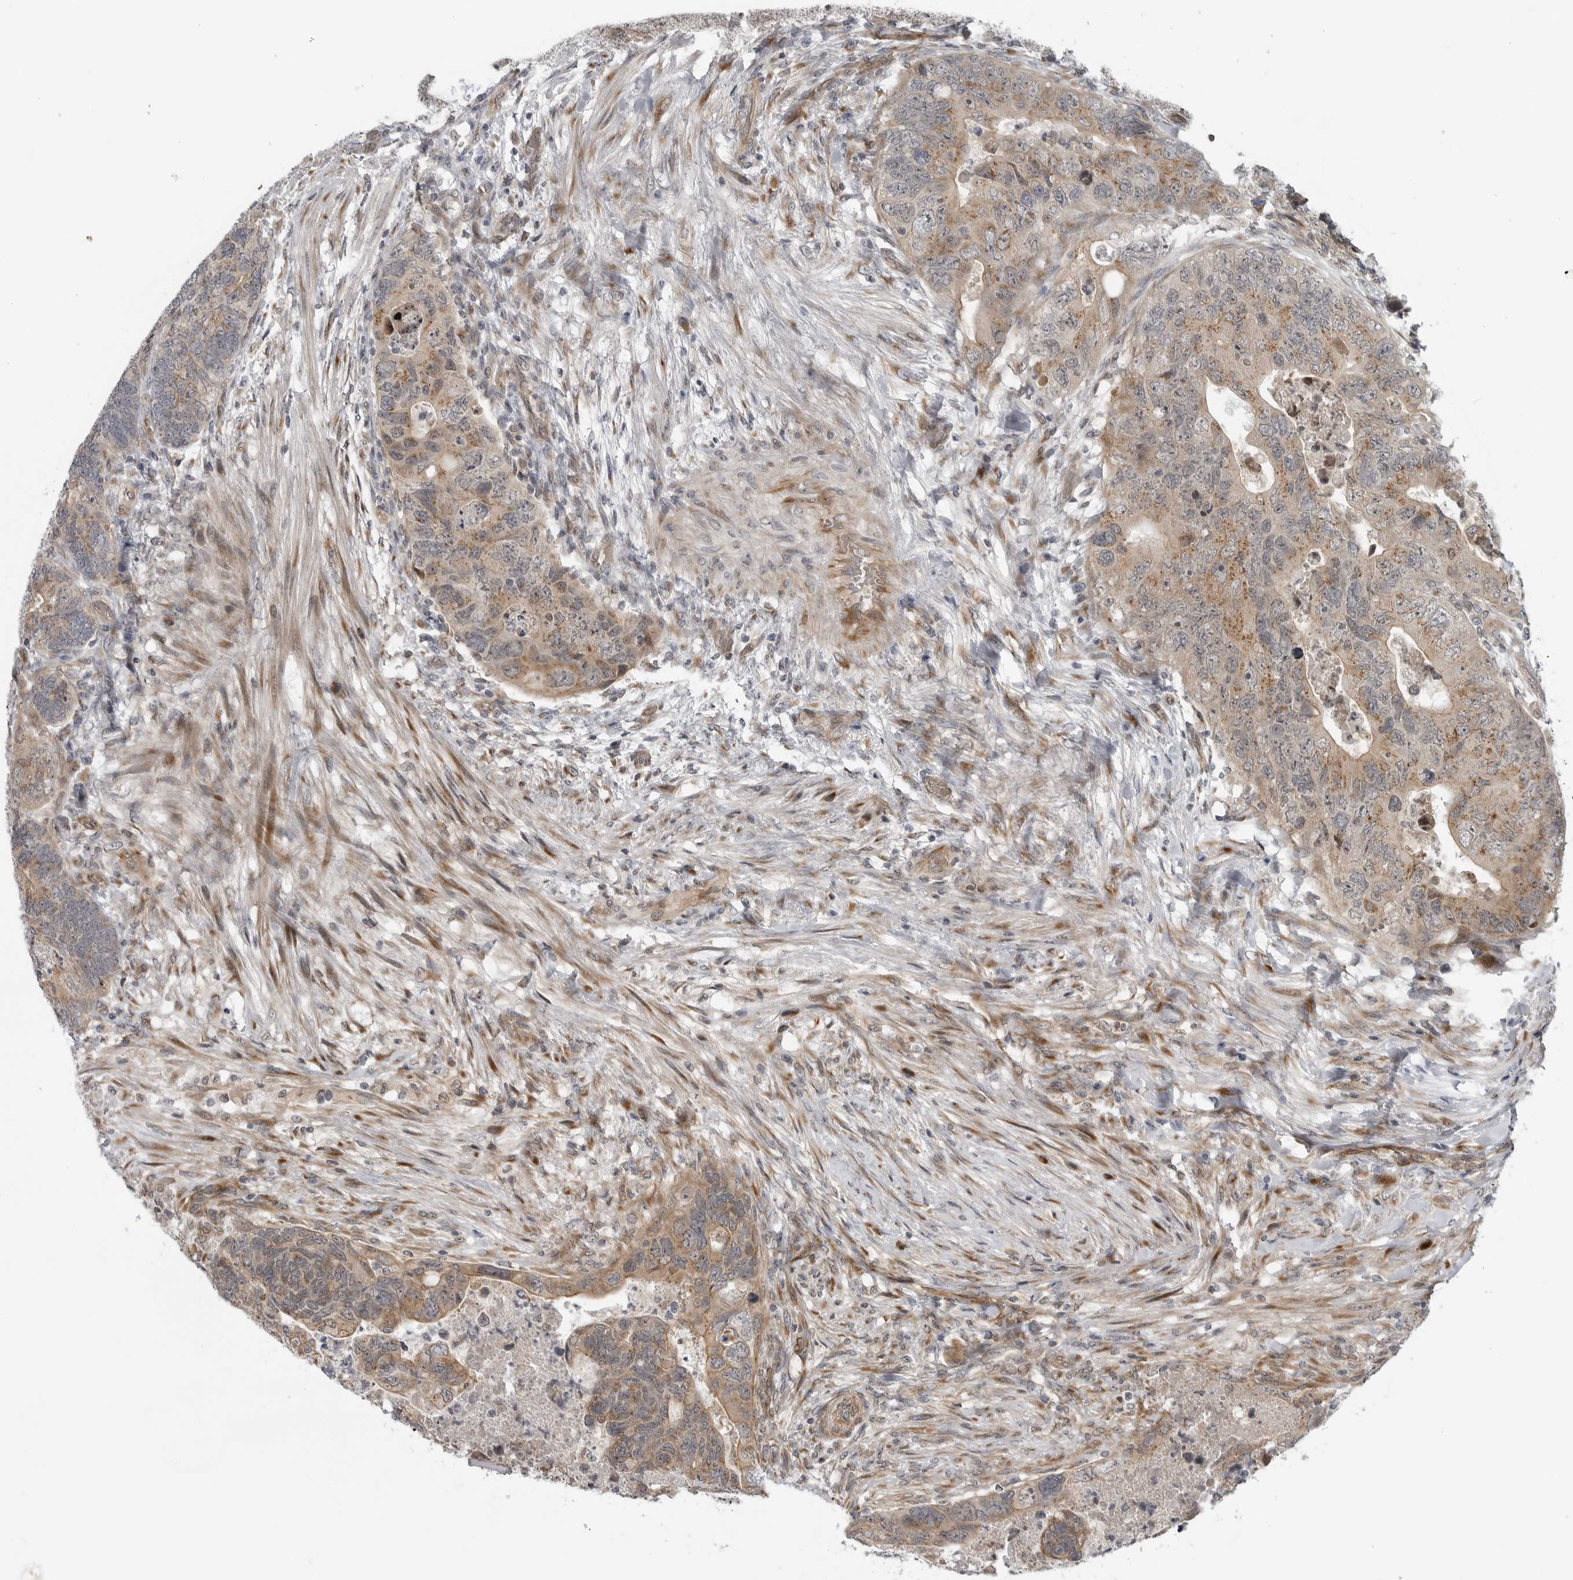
{"staining": {"intensity": "moderate", "quantity": ">75%", "location": "cytoplasmic/membranous"}, "tissue": "colorectal cancer", "cell_type": "Tumor cells", "image_type": "cancer", "snomed": [{"axis": "morphology", "description": "Adenocarcinoma, NOS"}, {"axis": "topography", "description": "Rectum"}], "caption": "Immunohistochemistry of human adenocarcinoma (colorectal) displays medium levels of moderate cytoplasmic/membranous positivity in about >75% of tumor cells. The staining is performed using DAB brown chromogen to label protein expression. The nuclei are counter-stained blue using hematoxylin.", "gene": "LRRC45", "patient": {"sex": "male", "age": 63}}